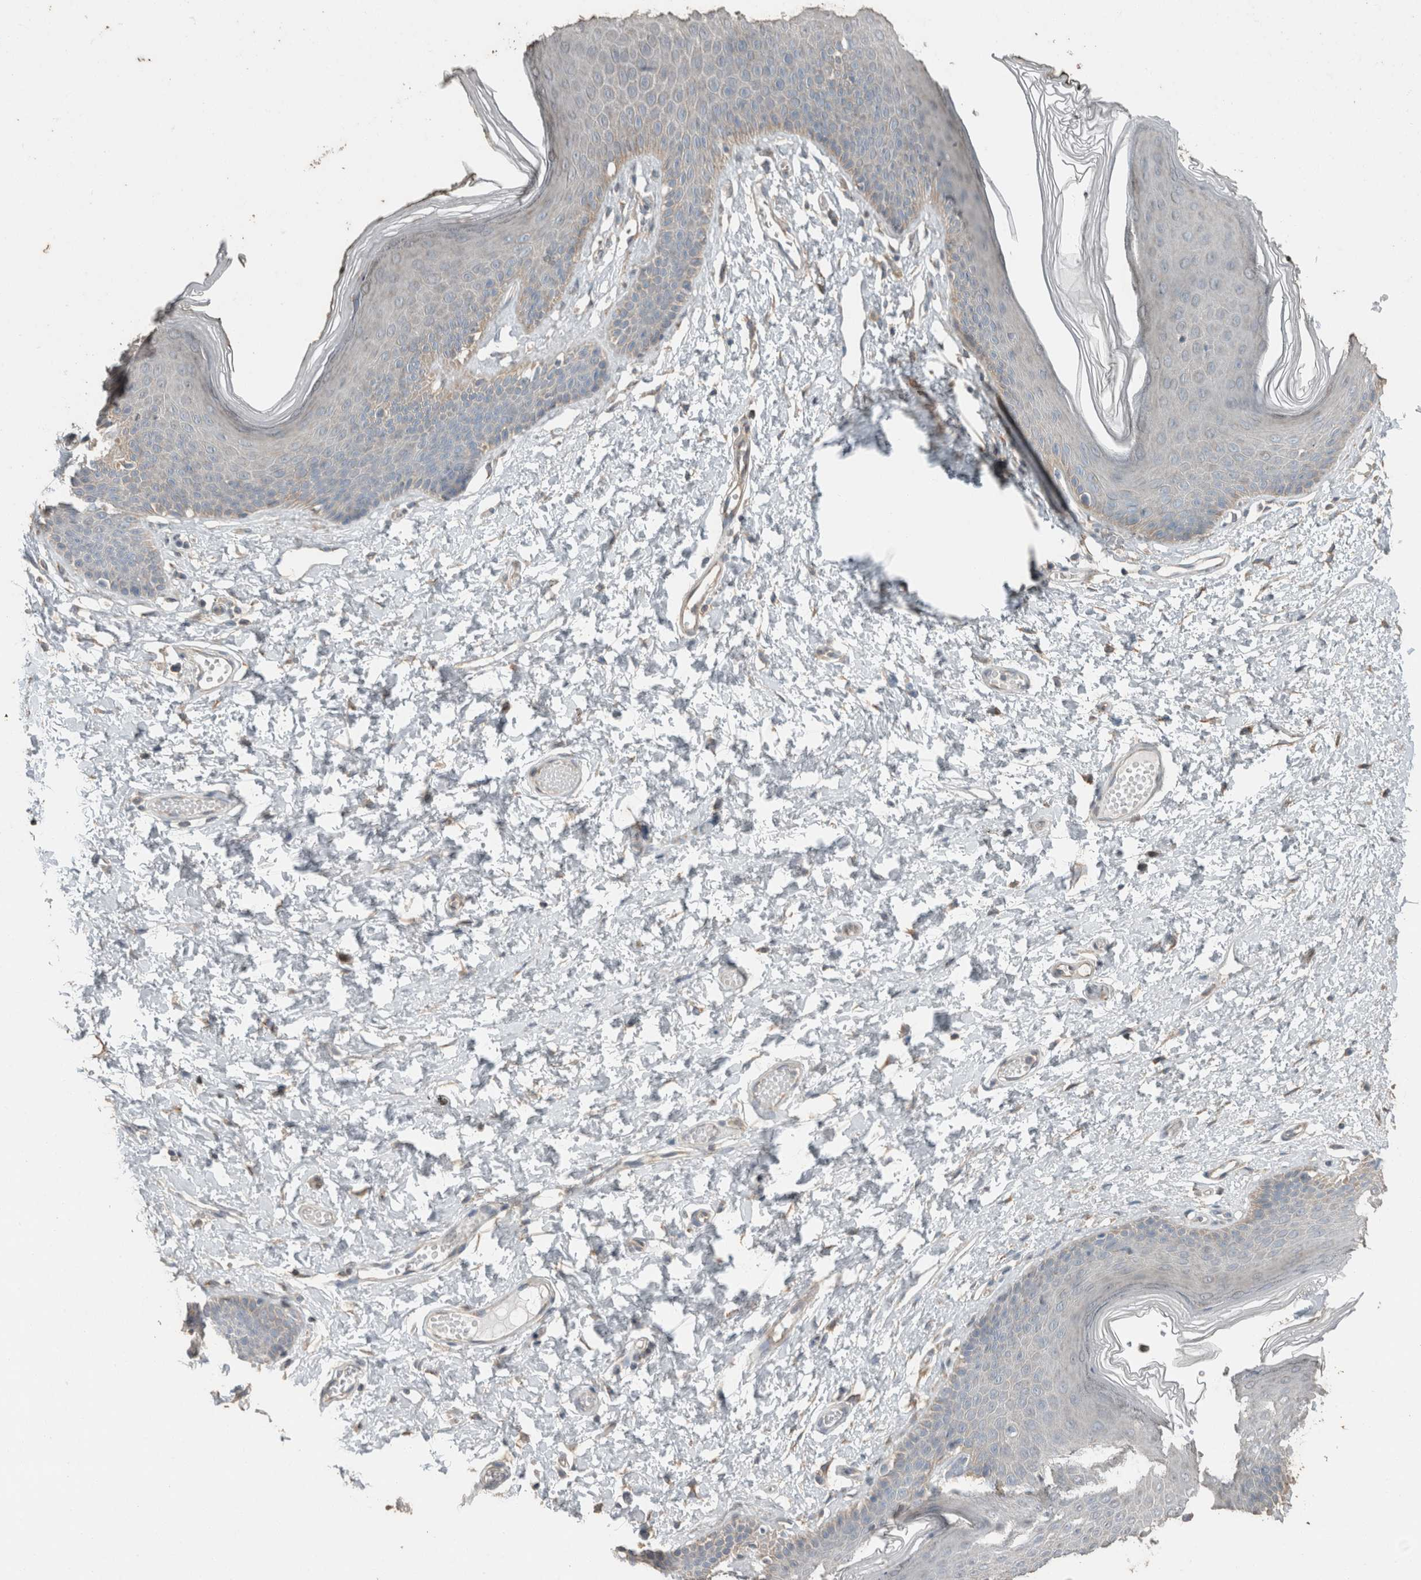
{"staining": {"intensity": "moderate", "quantity": "<25%", "location": "cytoplasmic/membranous"}, "tissue": "skin", "cell_type": "Epidermal cells", "image_type": "normal", "snomed": [{"axis": "morphology", "description": "Normal tissue, NOS"}, {"axis": "morphology", "description": "Inflammation, NOS"}, {"axis": "topography", "description": "Vulva"}], "caption": "IHC (DAB (3,3'-diaminobenzidine)) staining of benign human skin exhibits moderate cytoplasmic/membranous protein expression in about <25% of epidermal cells.", "gene": "ACVR2B", "patient": {"sex": "female", "age": 84}}